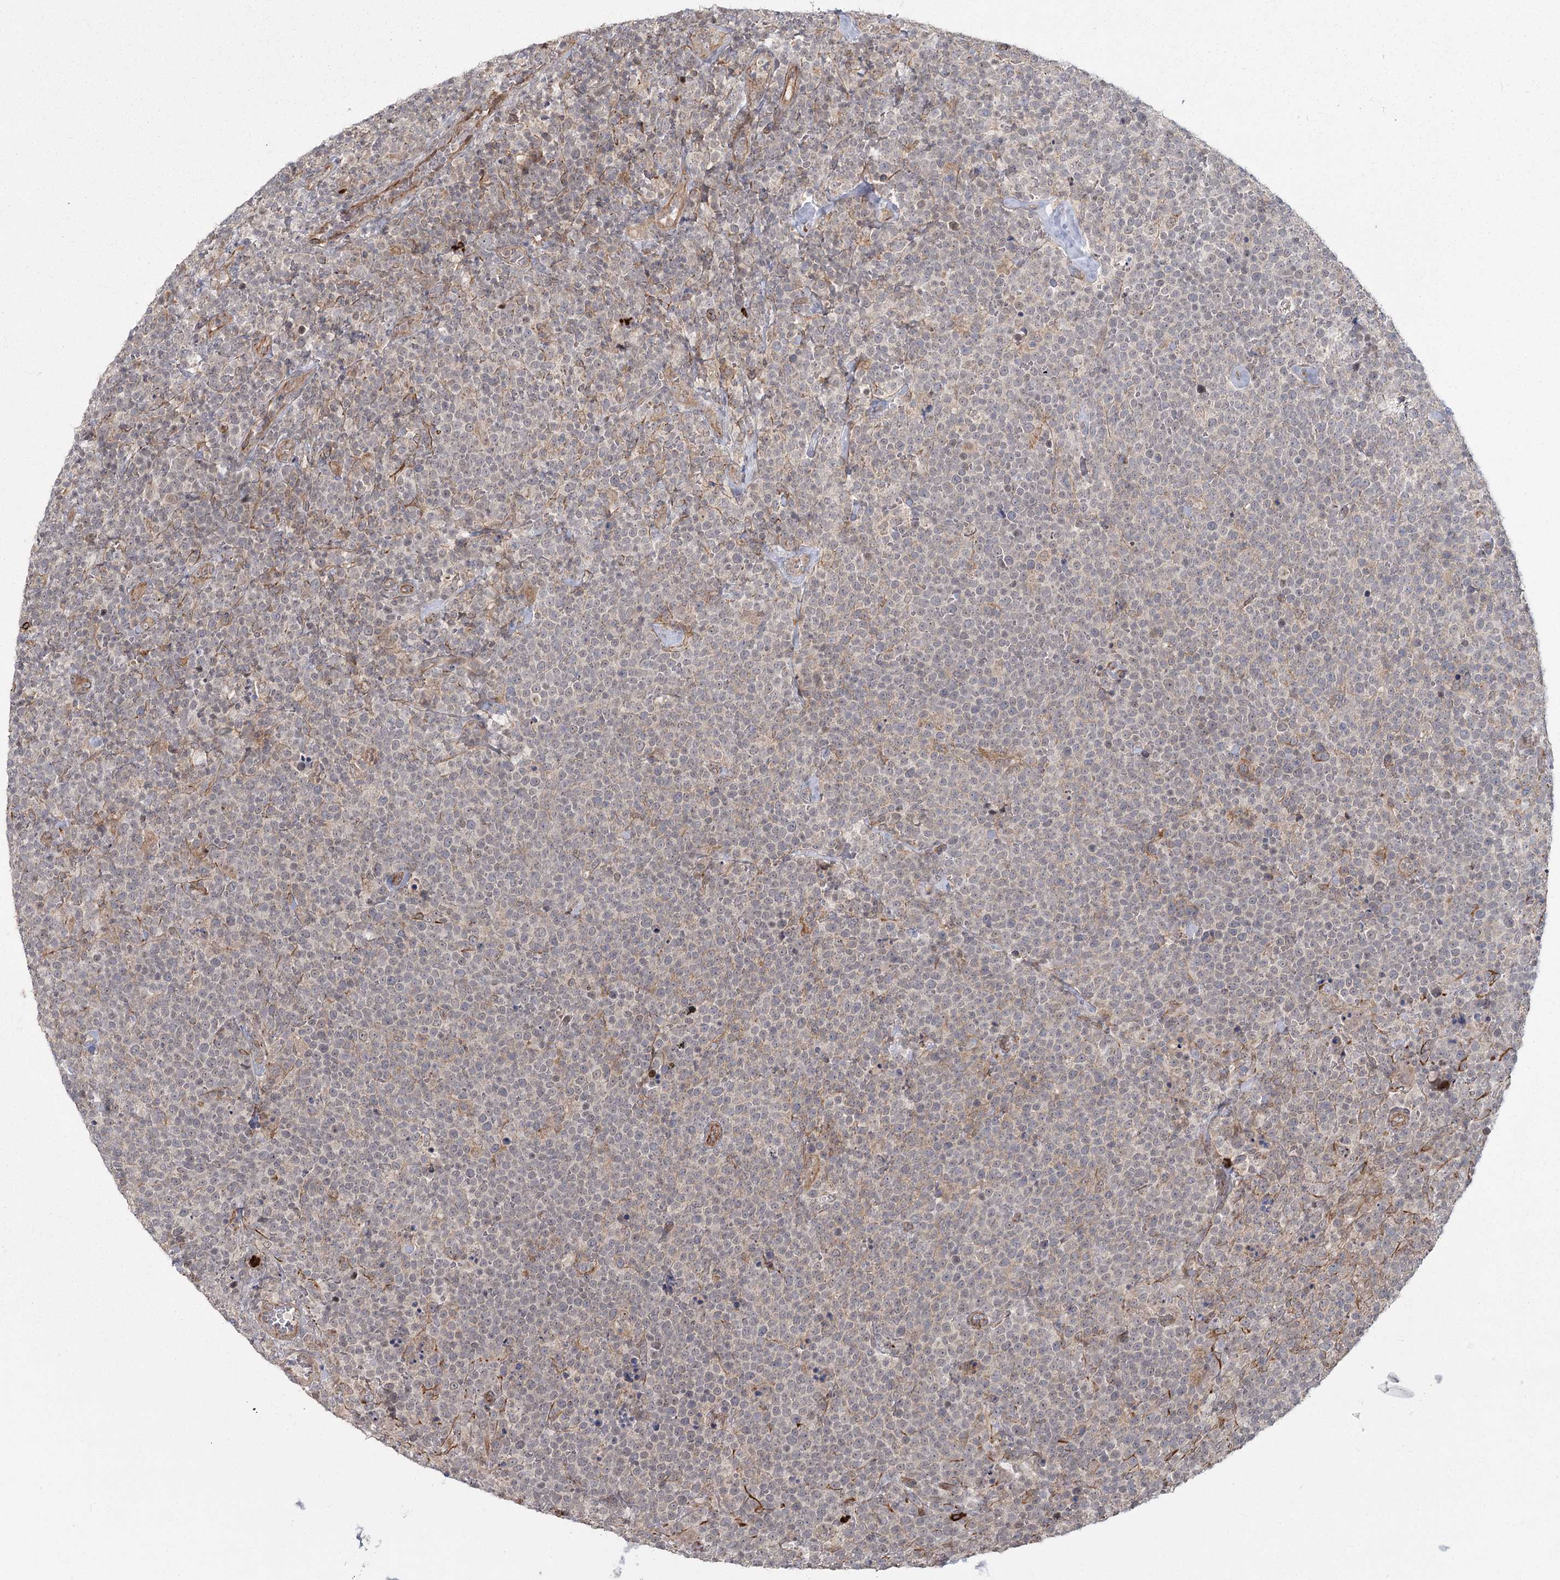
{"staining": {"intensity": "weak", "quantity": "25%-75%", "location": "cytoplasmic/membranous"}, "tissue": "lymphoma", "cell_type": "Tumor cells", "image_type": "cancer", "snomed": [{"axis": "morphology", "description": "Malignant lymphoma, non-Hodgkin's type, High grade"}, {"axis": "topography", "description": "Lymph node"}], "caption": "Immunohistochemical staining of lymphoma exhibits low levels of weak cytoplasmic/membranous positivity in approximately 25%-75% of tumor cells. (DAB IHC, brown staining for protein, blue staining for nuclei).", "gene": "AP2M1", "patient": {"sex": "male", "age": 61}}